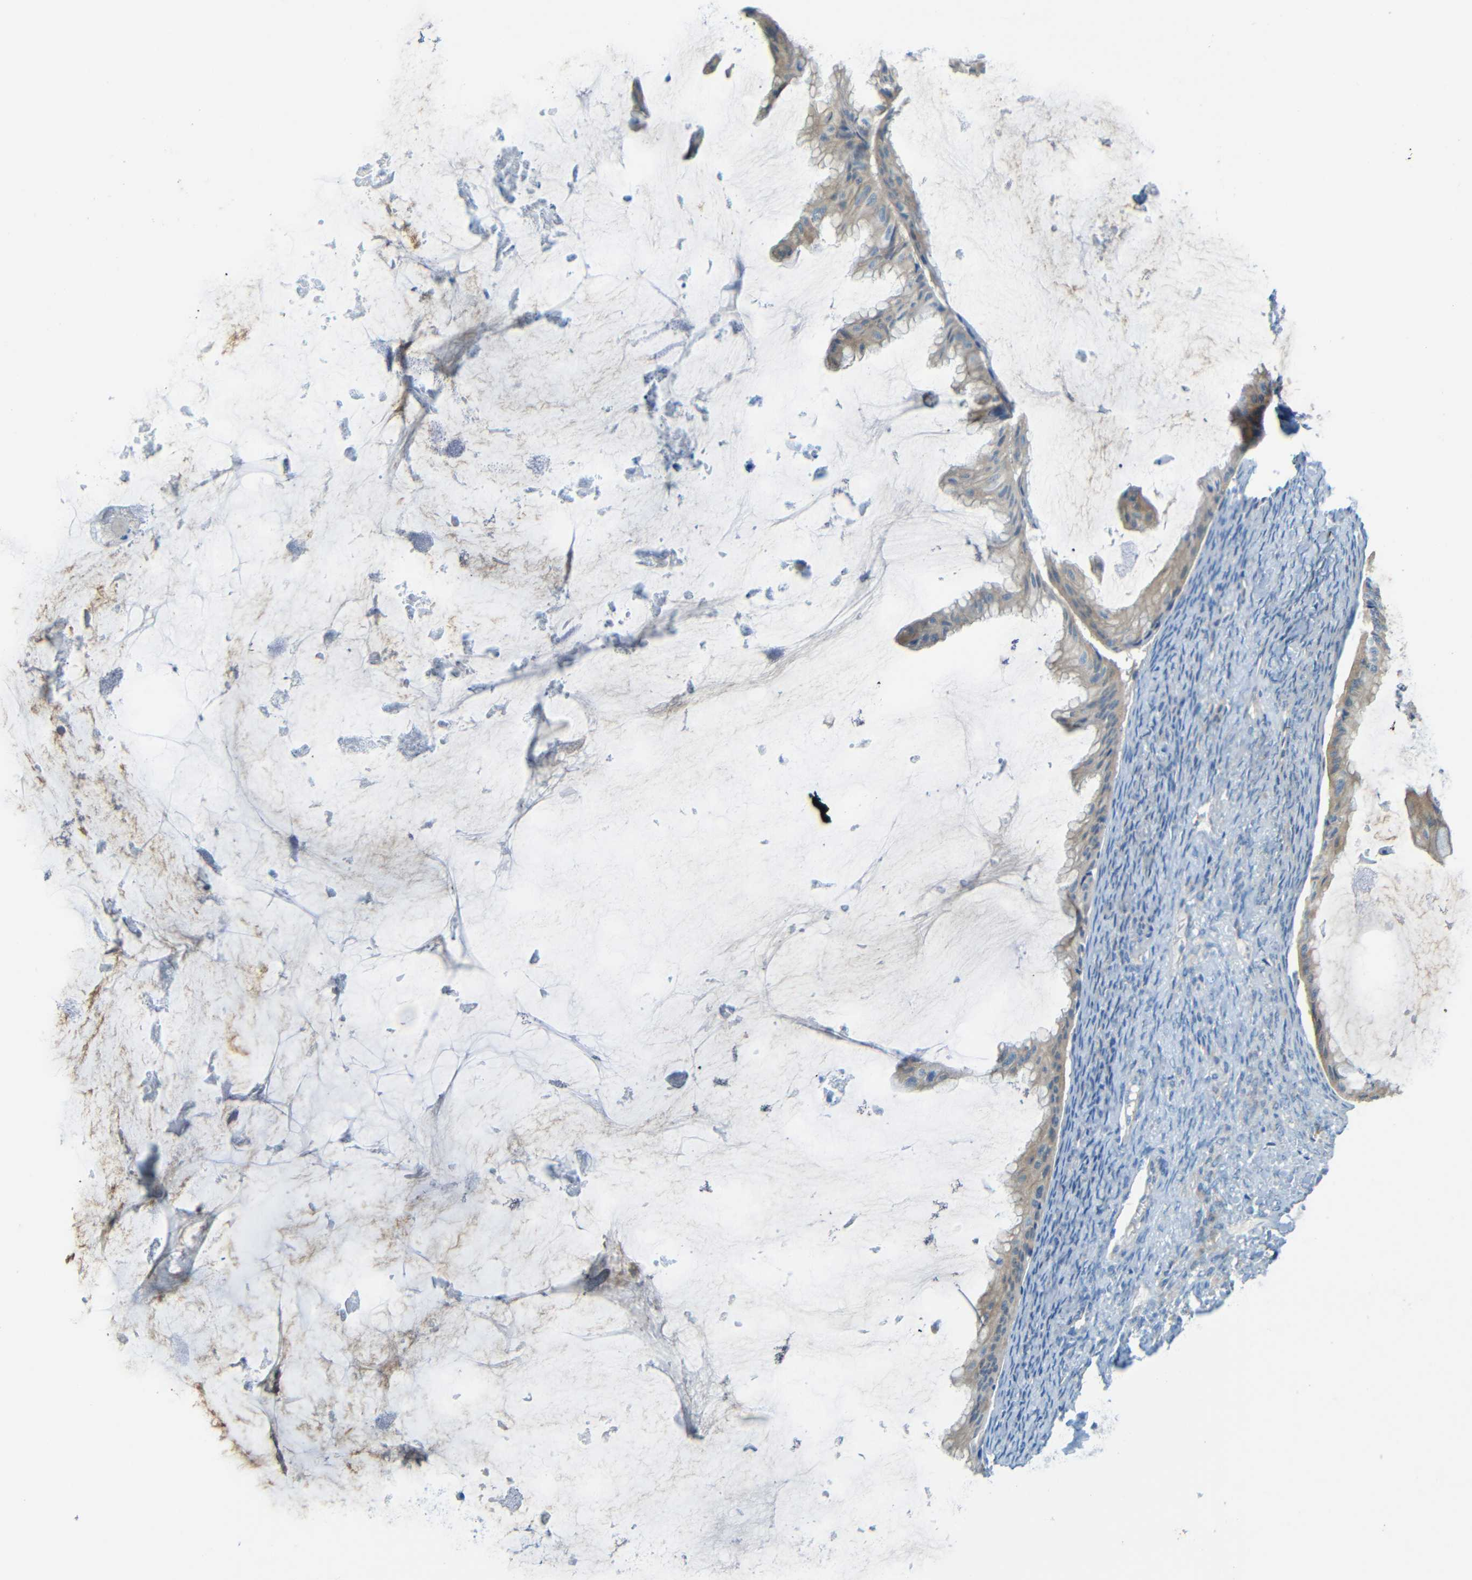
{"staining": {"intensity": "weak", "quantity": ">75%", "location": "cytoplasmic/membranous"}, "tissue": "ovarian cancer", "cell_type": "Tumor cells", "image_type": "cancer", "snomed": [{"axis": "morphology", "description": "Cystadenocarcinoma, mucinous, NOS"}, {"axis": "topography", "description": "Ovary"}], "caption": "Immunohistochemical staining of human mucinous cystadenocarcinoma (ovarian) exhibits low levels of weak cytoplasmic/membranous protein staining in approximately >75% of tumor cells. The staining was performed using DAB (3,3'-diaminobenzidine), with brown indicating positive protein expression. Nuclei are stained blue with hematoxylin.", "gene": "CYP26B1", "patient": {"sex": "female", "age": 61}}